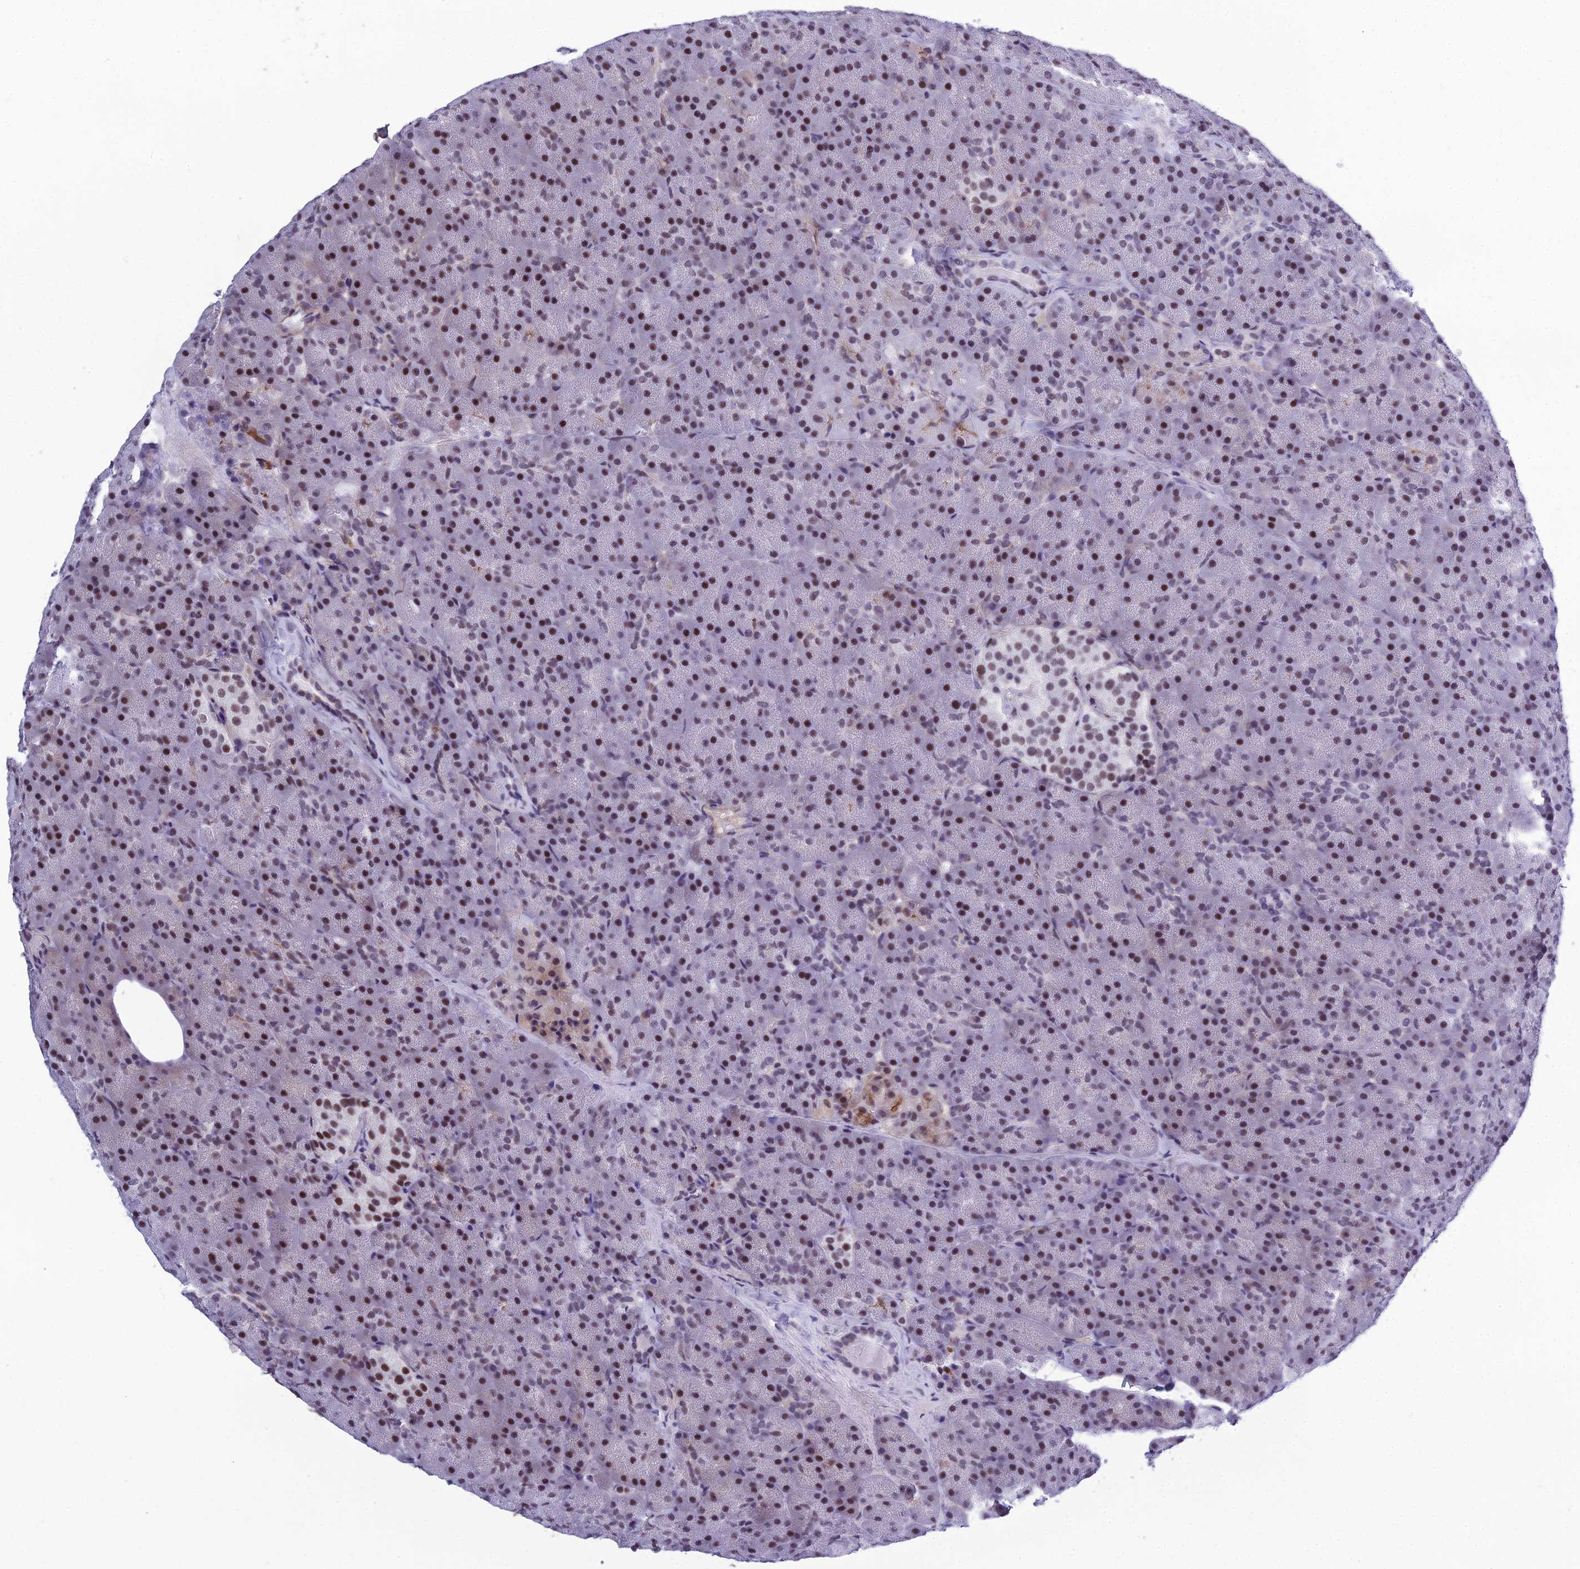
{"staining": {"intensity": "moderate", "quantity": ">75%", "location": "nuclear"}, "tissue": "pancreas", "cell_type": "Exocrine glandular cells", "image_type": "normal", "snomed": [{"axis": "morphology", "description": "Normal tissue, NOS"}, {"axis": "topography", "description": "Pancreas"}], "caption": "Immunohistochemical staining of unremarkable human pancreas shows moderate nuclear protein expression in approximately >75% of exocrine glandular cells. Immunohistochemistry (ihc) stains the protein in brown and the nuclei are stained blue.", "gene": "RSRC1", "patient": {"sex": "male", "age": 36}}